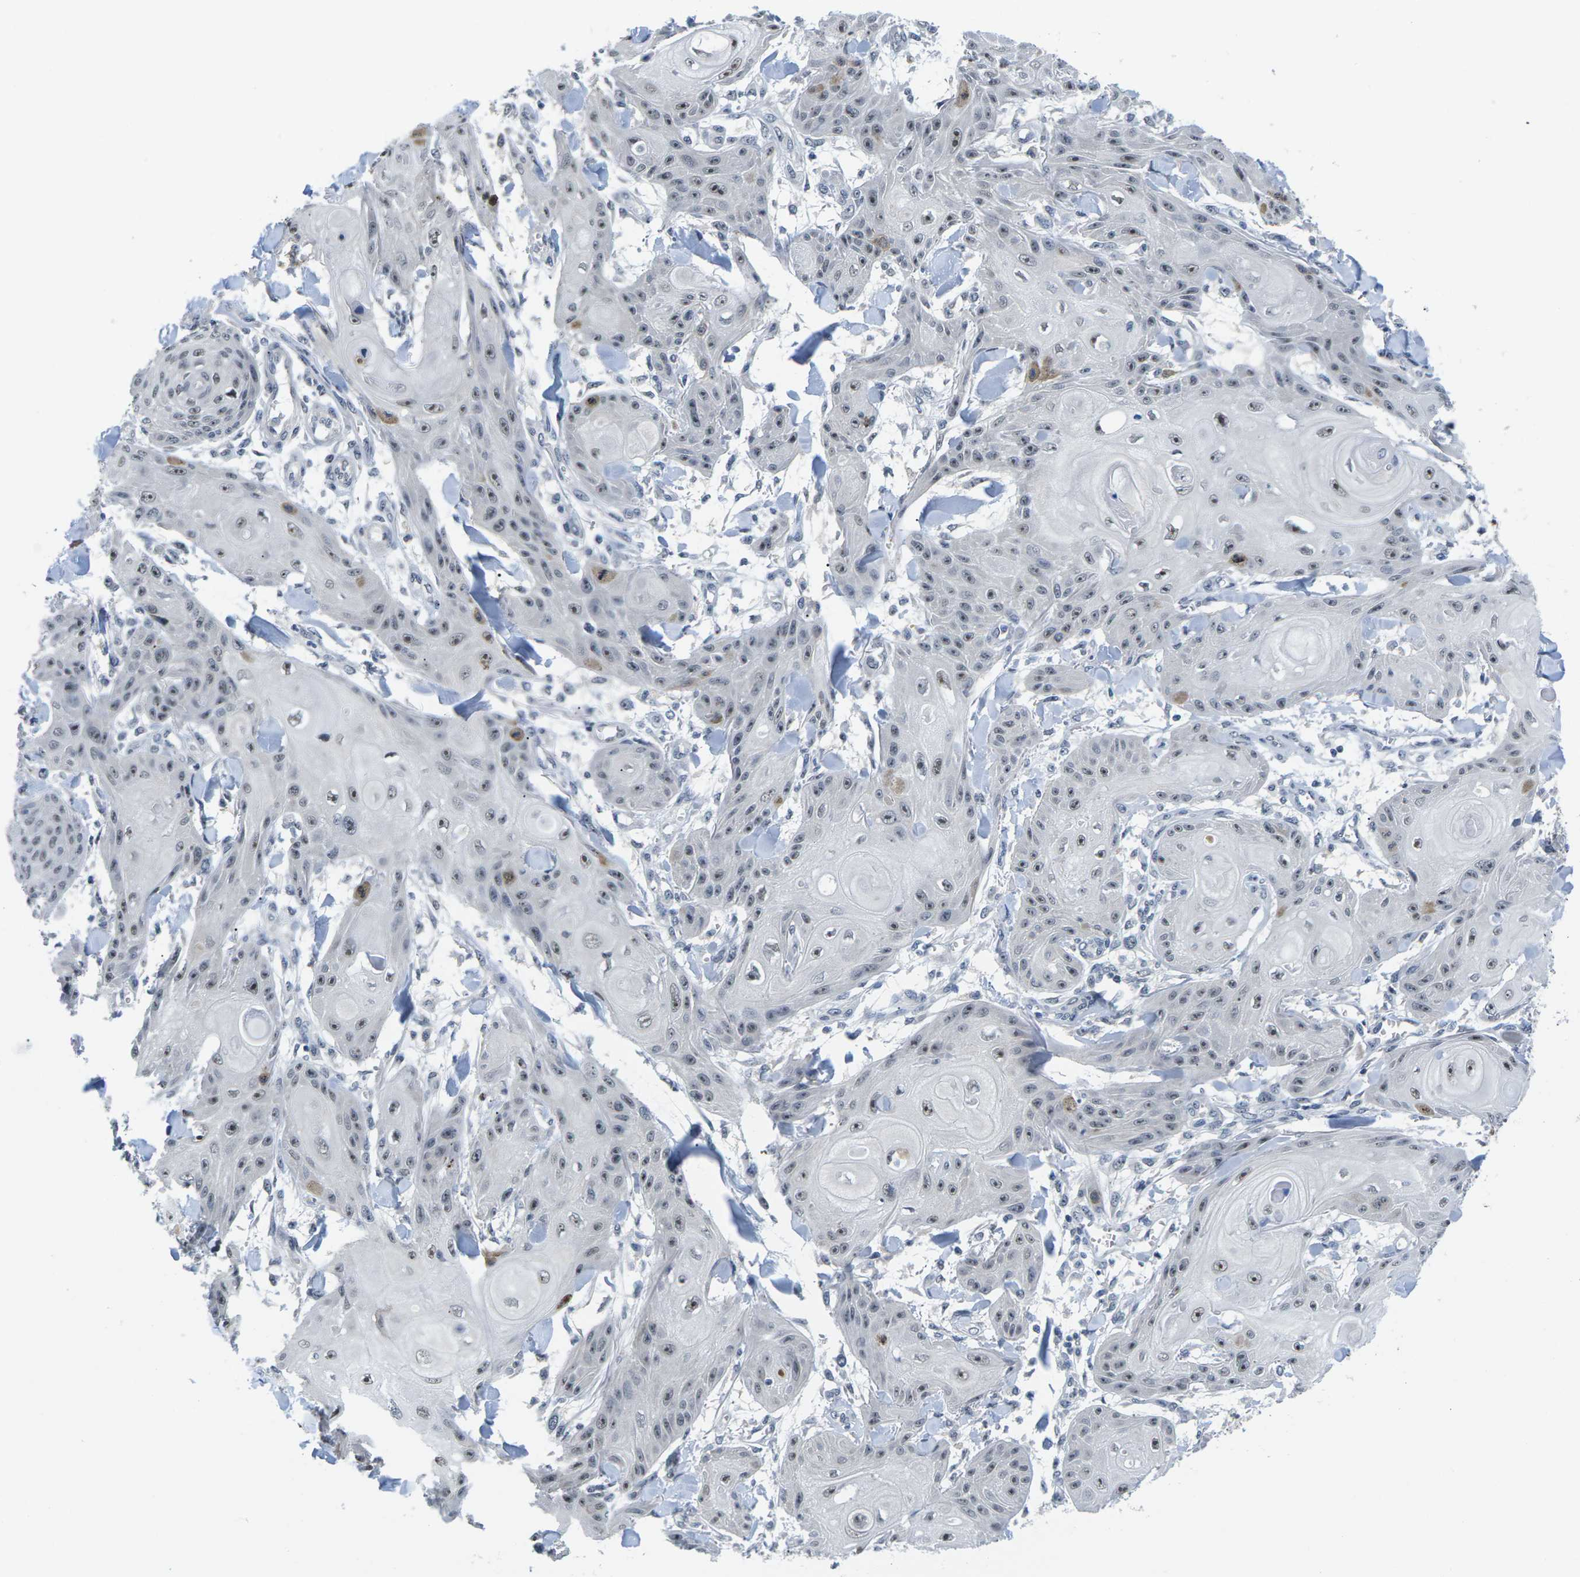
{"staining": {"intensity": "moderate", "quantity": "25%-75%", "location": "nuclear"}, "tissue": "skin cancer", "cell_type": "Tumor cells", "image_type": "cancer", "snomed": [{"axis": "morphology", "description": "Squamous cell carcinoma, NOS"}, {"axis": "topography", "description": "Skin"}], "caption": "About 25%-75% of tumor cells in skin squamous cell carcinoma display moderate nuclear protein staining as visualized by brown immunohistochemical staining.", "gene": "NSRP1", "patient": {"sex": "male", "age": 74}}